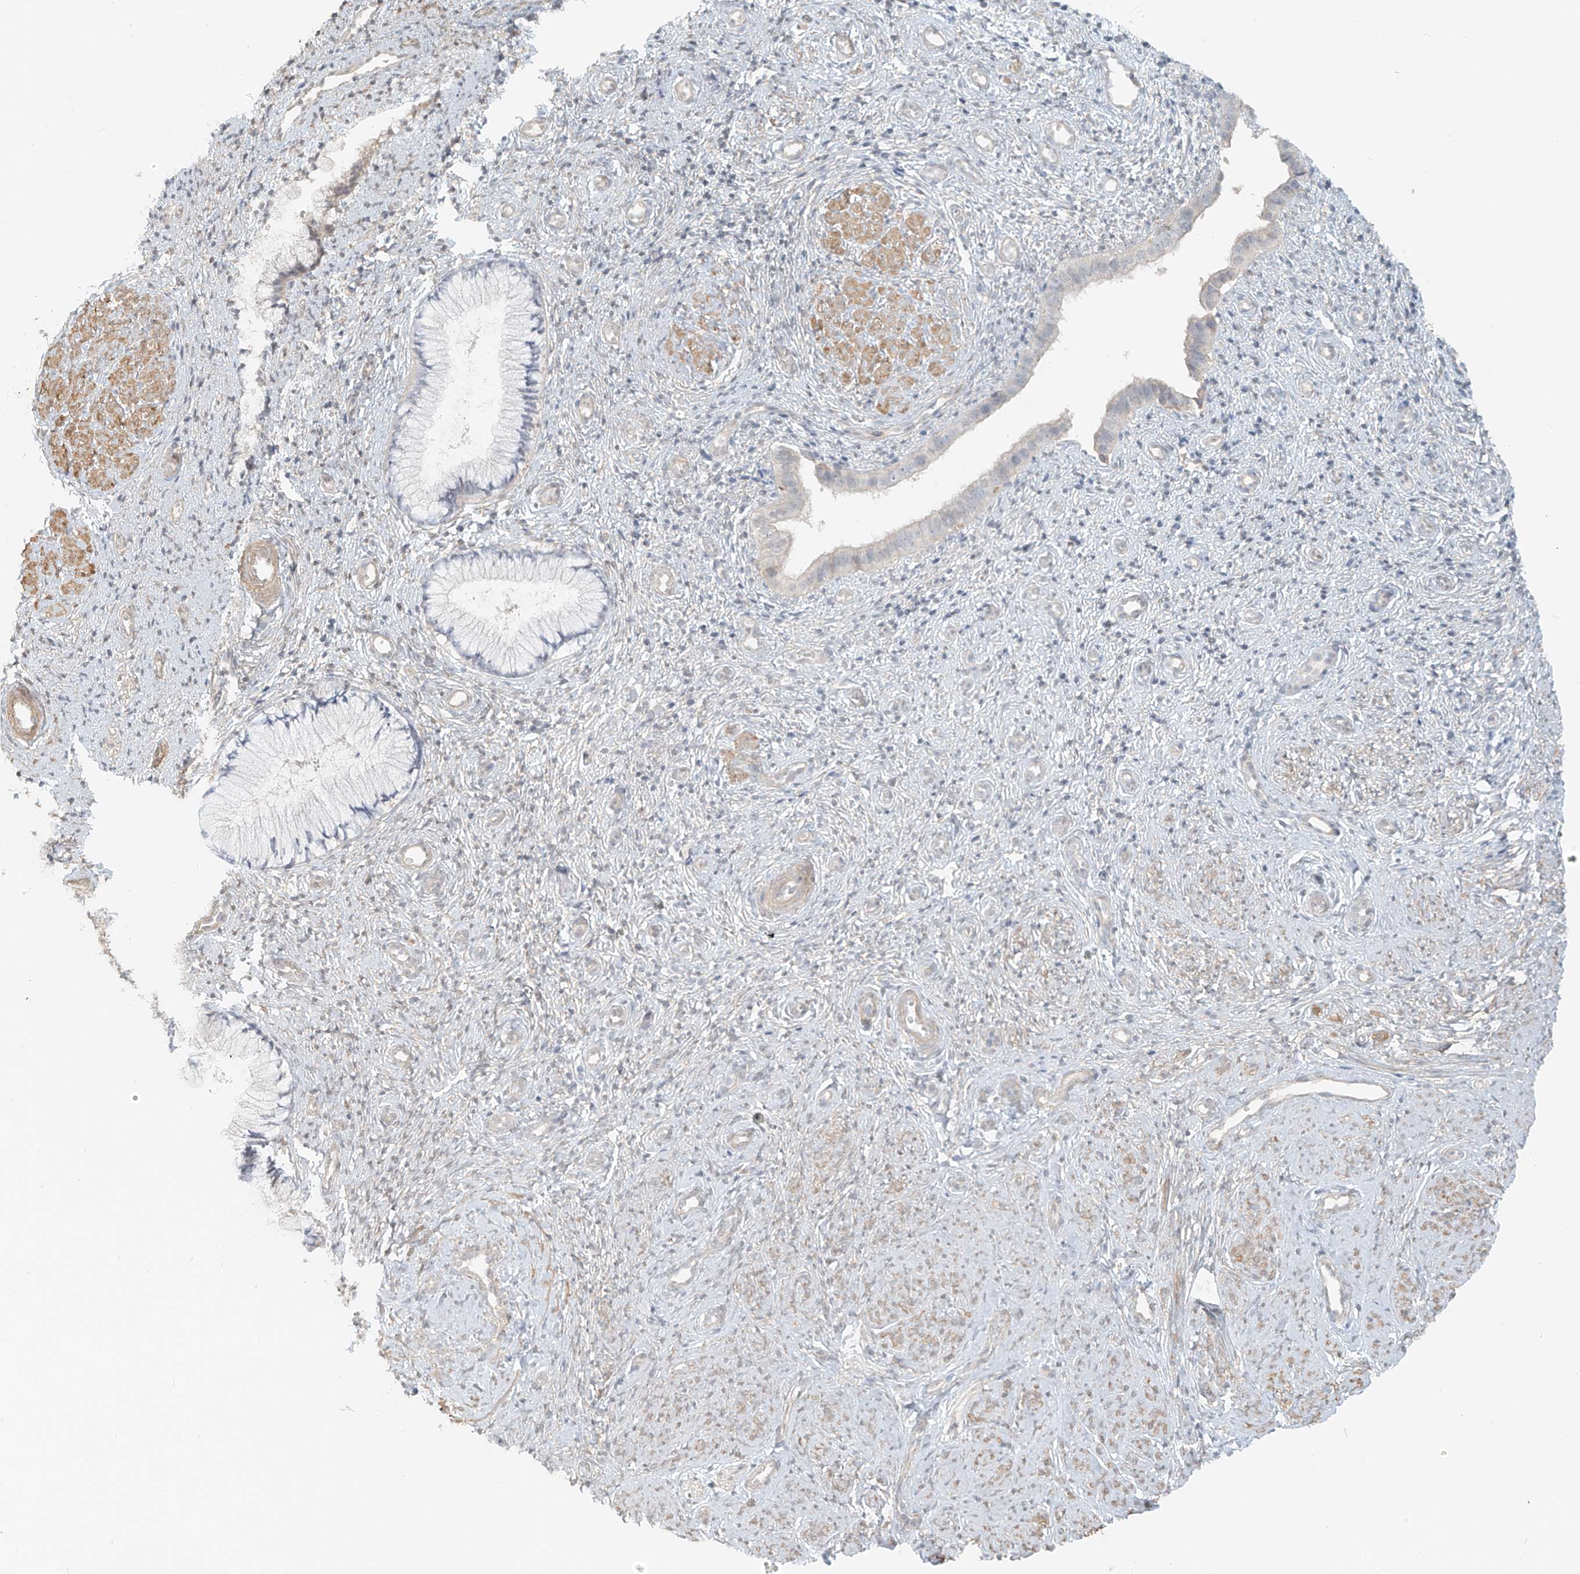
{"staining": {"intensity": "negative", "quantity": "none", "location": "none"}, "tissue": "cervix", "cell_type": "Glandular cells", "image_type": "normal", "snomed": [{"axis": "morphology", "description": "Normal tissue, NOS"}, {"axis": "topography", "description": "Cervix"}], "caption": "The image displays no staining of glandular cells in unremarkable cervix.", "gene": "ABCD1", "patient": {"sex": "female", "age": 27}}